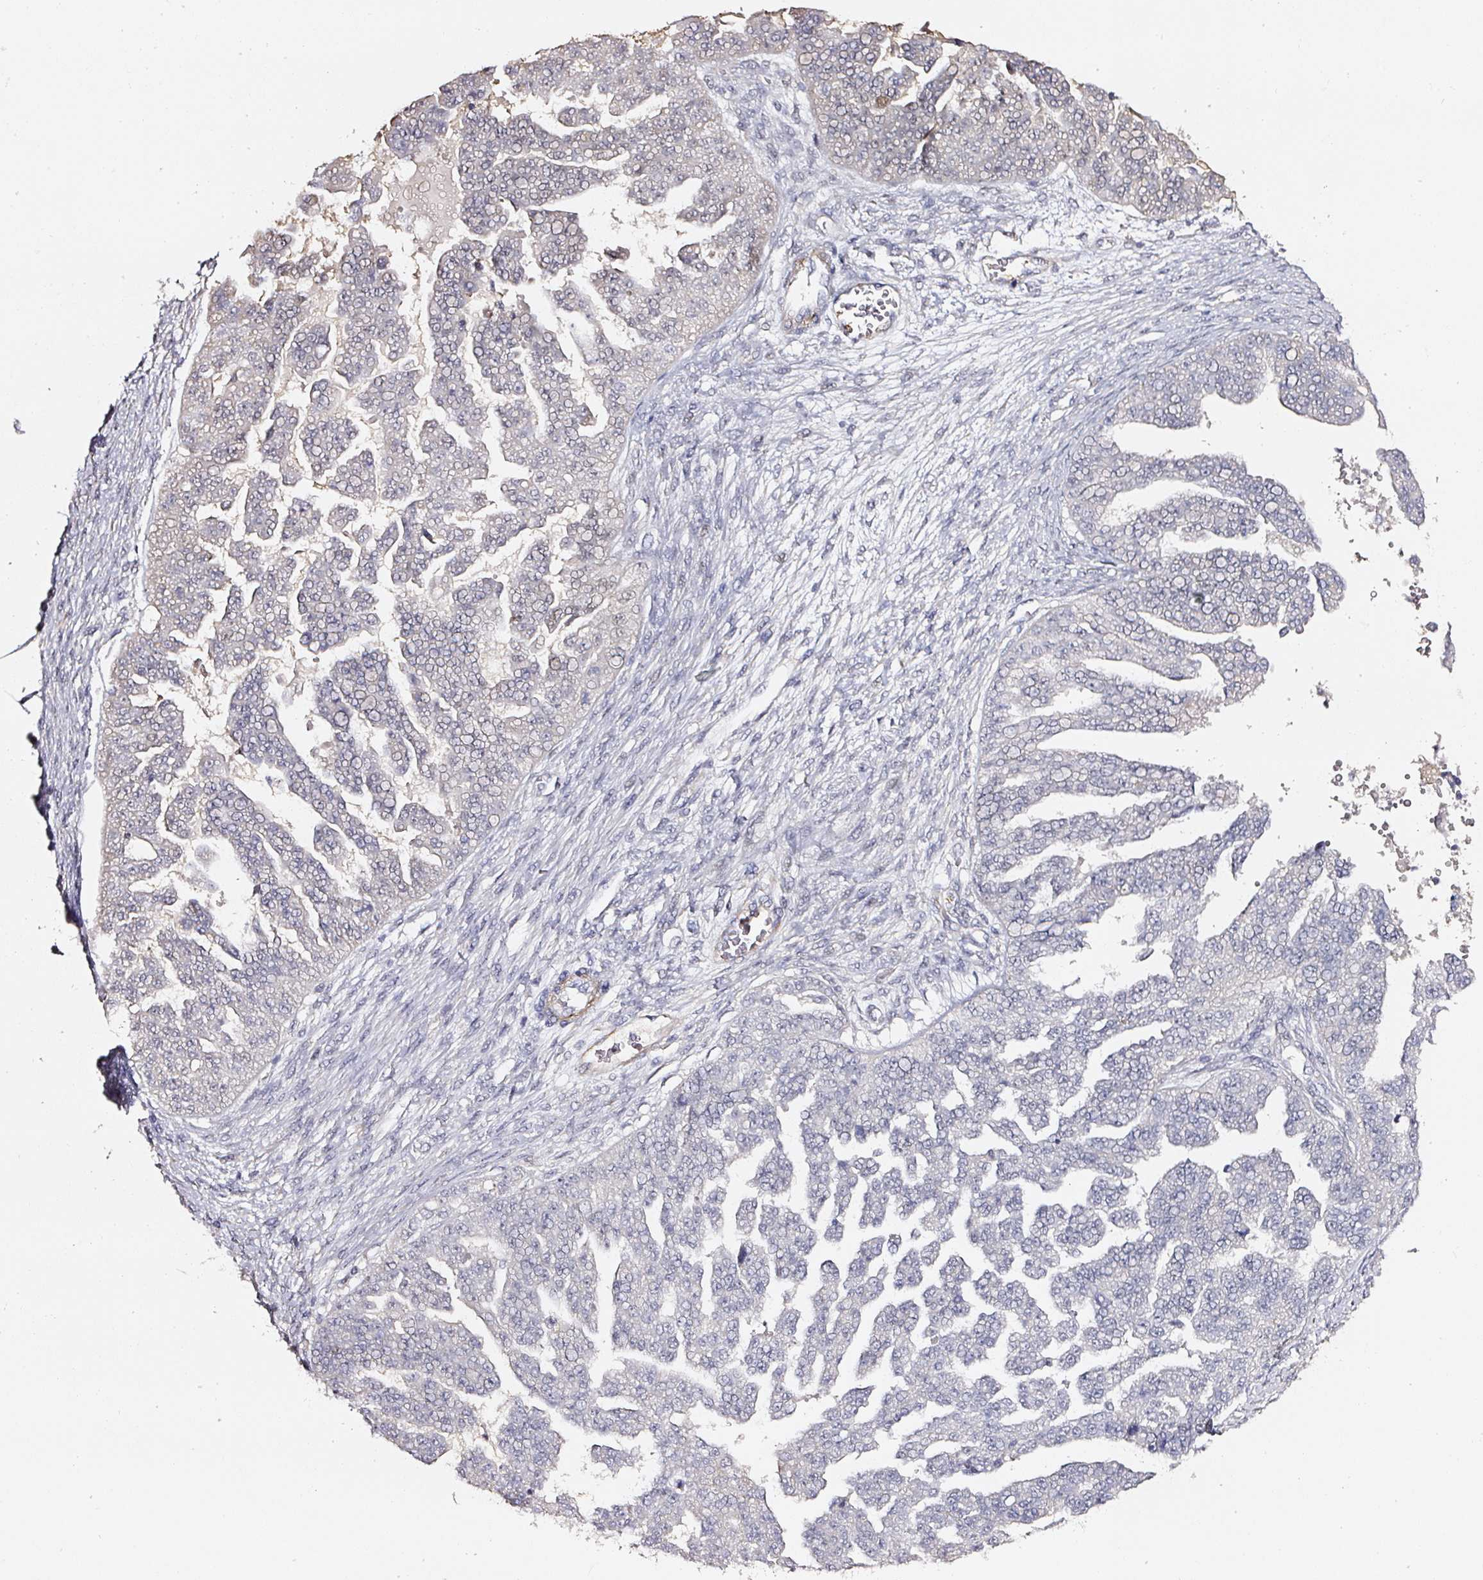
{"staining": {"intensity": "negative", "quantity": "none", "location": "none"}, "tissue": "ovarian cancer", "cell_type": "Tumor cells", "image_type": "cancer", "snomed": [{"axis": "morphology", "description": "Cystadenocarcinoma, serous, NOS"}, {"axis": "topography", "description": "Ovary"}], "caption": "Immunohistochemistry of ovarian serous cystadenocarcinoma shows no staining in tumor cells.", "gene": "TOGARAM1", "patient": {"sex": "female", "age": 58}}